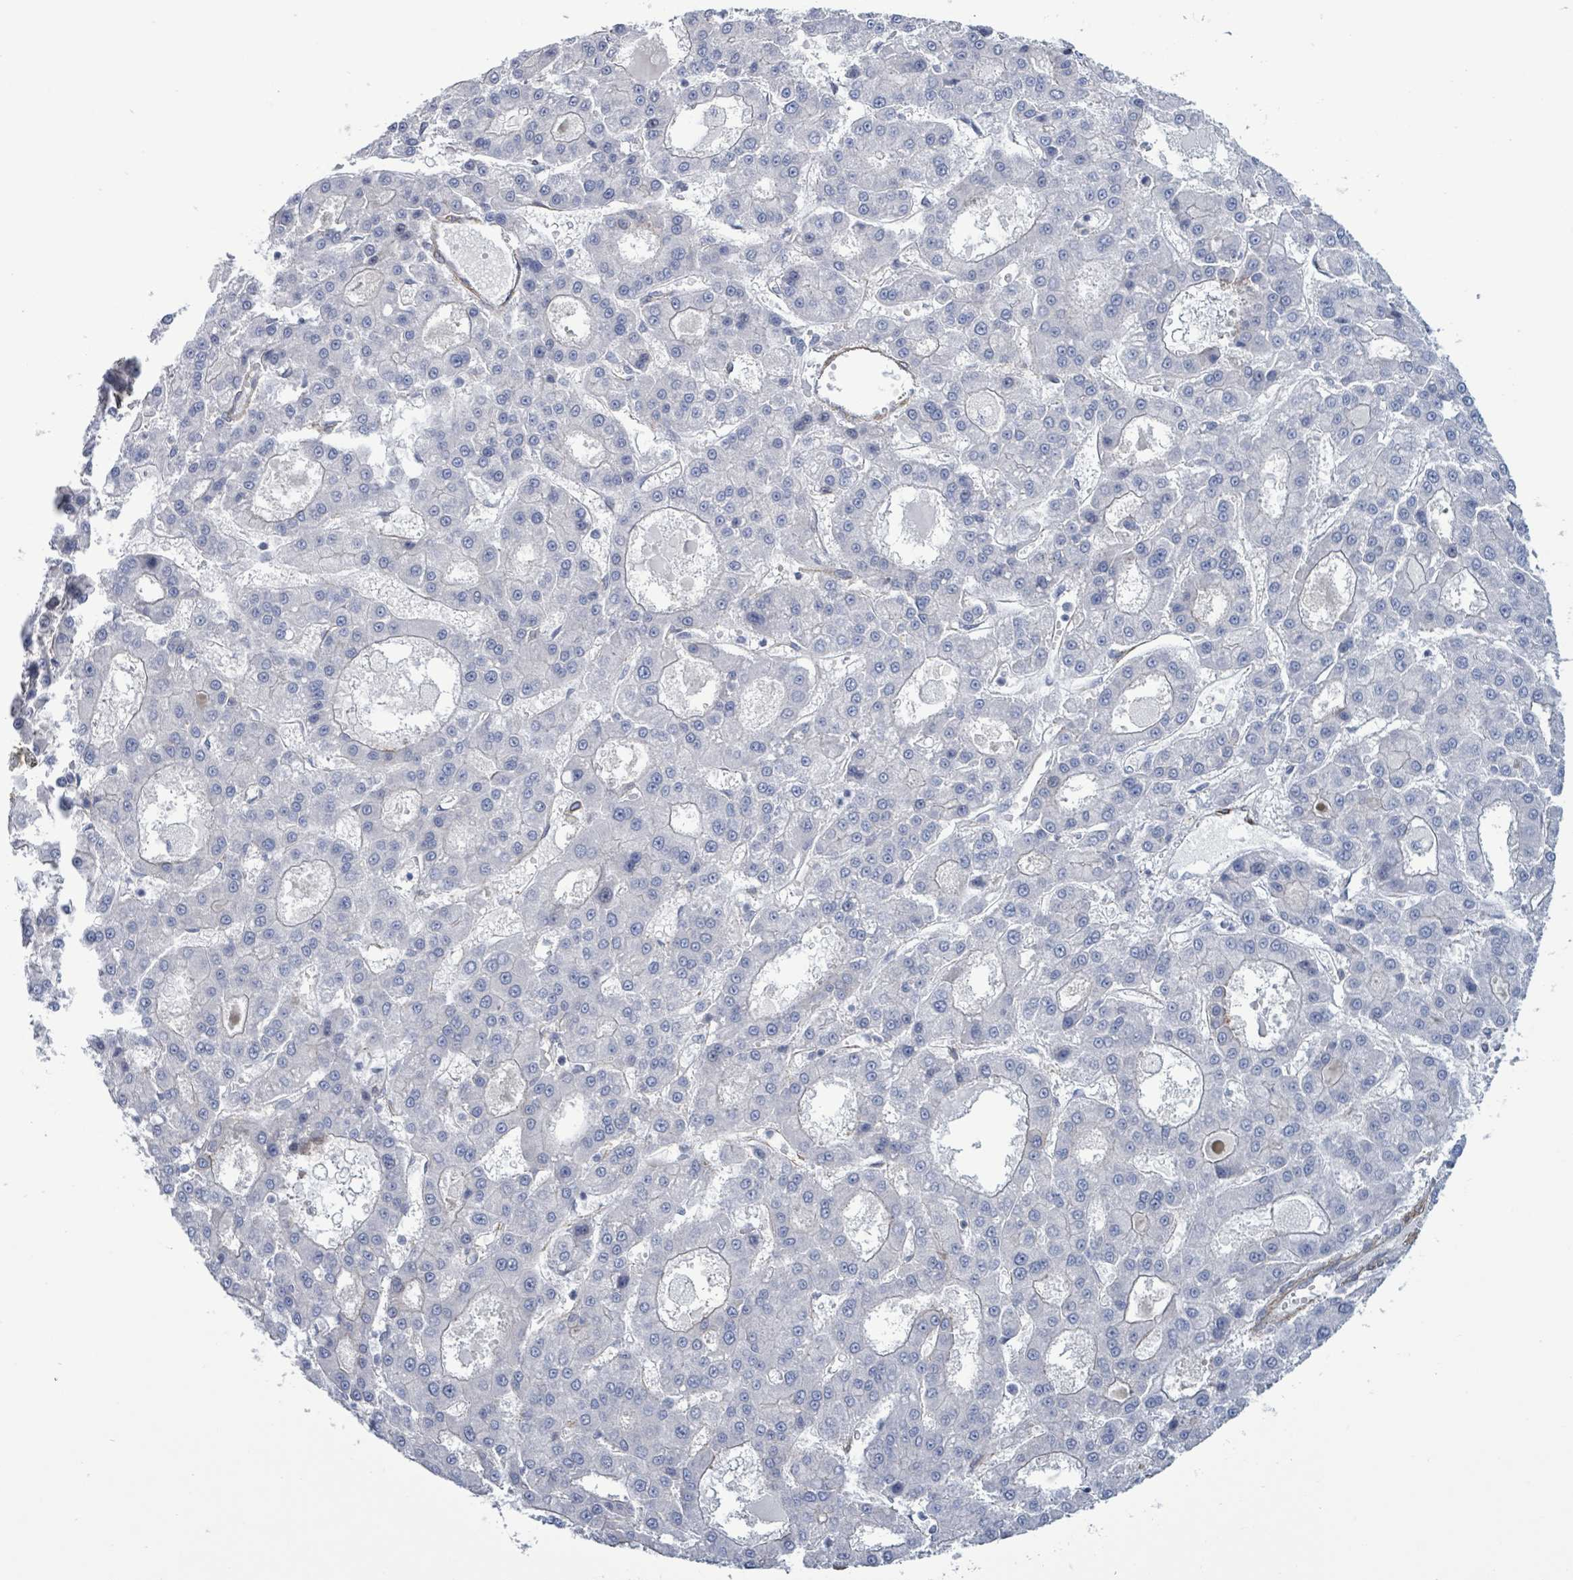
{"staining": {"intensity": "negative", "quantity": "none", "location": "none"}, "tissue": "liver cancer", "cell_type": "Tumor cells", "image_type": "cancer", "snomed": [{"axis": "morphology", "description": "Carcinoma, Hepatocellular, NOS"}, {"axis": "topography", "description": "Liver"}], "caption": "DAB immunohistochemical staining of human liver hepatocellular carcinoma shows no significant expression in tumor cells. The staining is performed using DAB brown chromogen with nuclei counter-stained in using hematoxylin.", "gene": "DMRTC1B", "patient": {"sex": "male", "age": 70}}